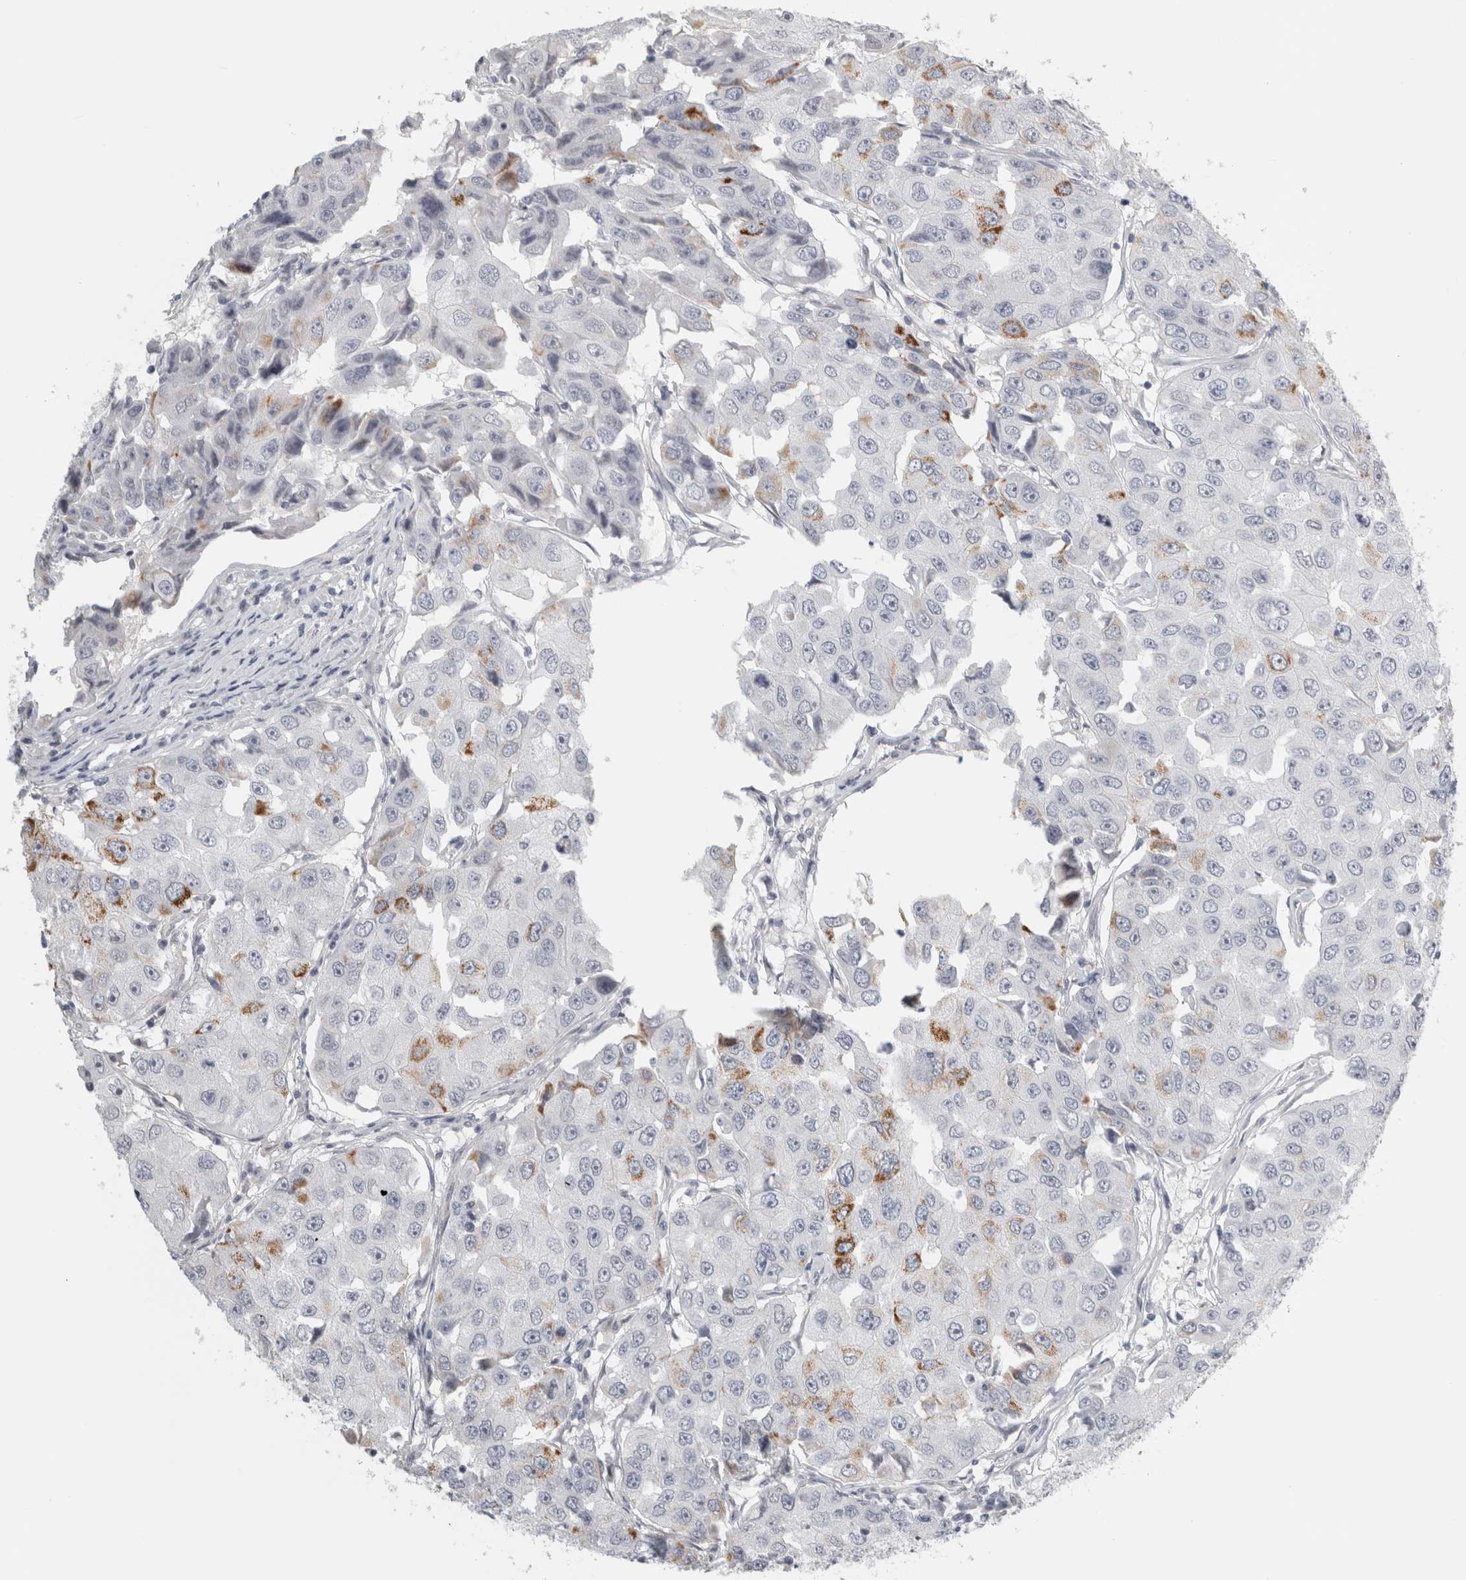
{"staining": {"intensity": "moderate", "quantity": "<25%", "location": "cytoplasmic/membranous"}, "tissue": "breast cancer", "cell_type": "Tumor cells", "image_type": "cancer", "snomed": [{"axis": "morphology", "description": "Duct carcinoma"}, {"axis": "topography", "description": "Breast"}], "caption": "Protein staining of breast invasive ductal carcinoma tissue reveals moderate cytoplasmic/membranous expression in about <25% of tumor cells.", "gene": "FBLIM1", "patient": {"sex": "female", "age": 27}}